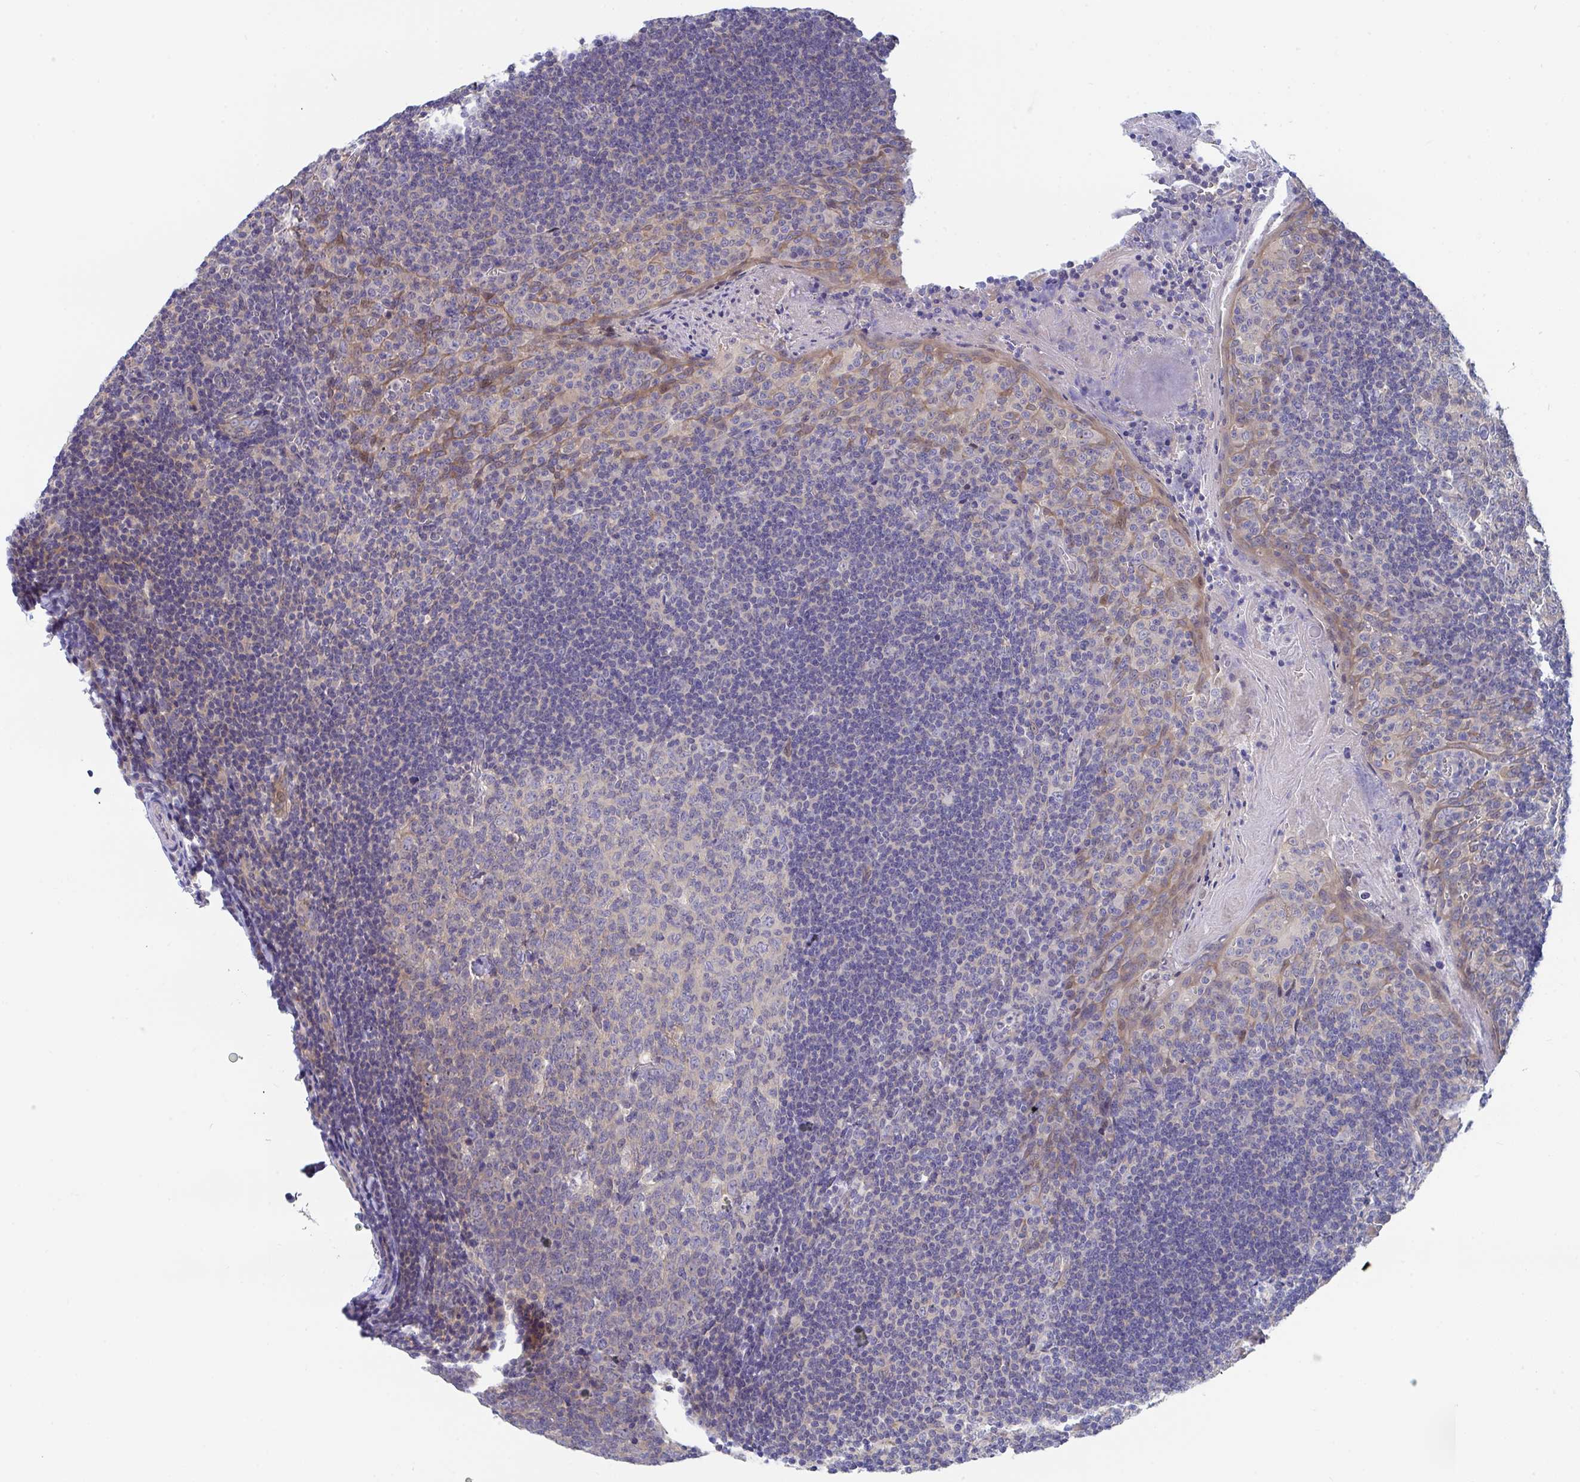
{"staining": {"intensity": "weak", "quantity": "<25%", "location": "cytoplasmic/membranous"}, "tissue": "tonsil", "cell_type": "Germinal center cells", "image_type": "normal", "snomed": [{"axis": "morphology", "description": "Normal tissue, NOS"}, {"axis": "topography", "description": "Tonsil"}], "caption": "DAB immunohistochemical staining of benign human tonsil shows no significant positivity in germinal center cells.", "gene": "P2RX3", "patient": {"sex": "male", "age": 27}}